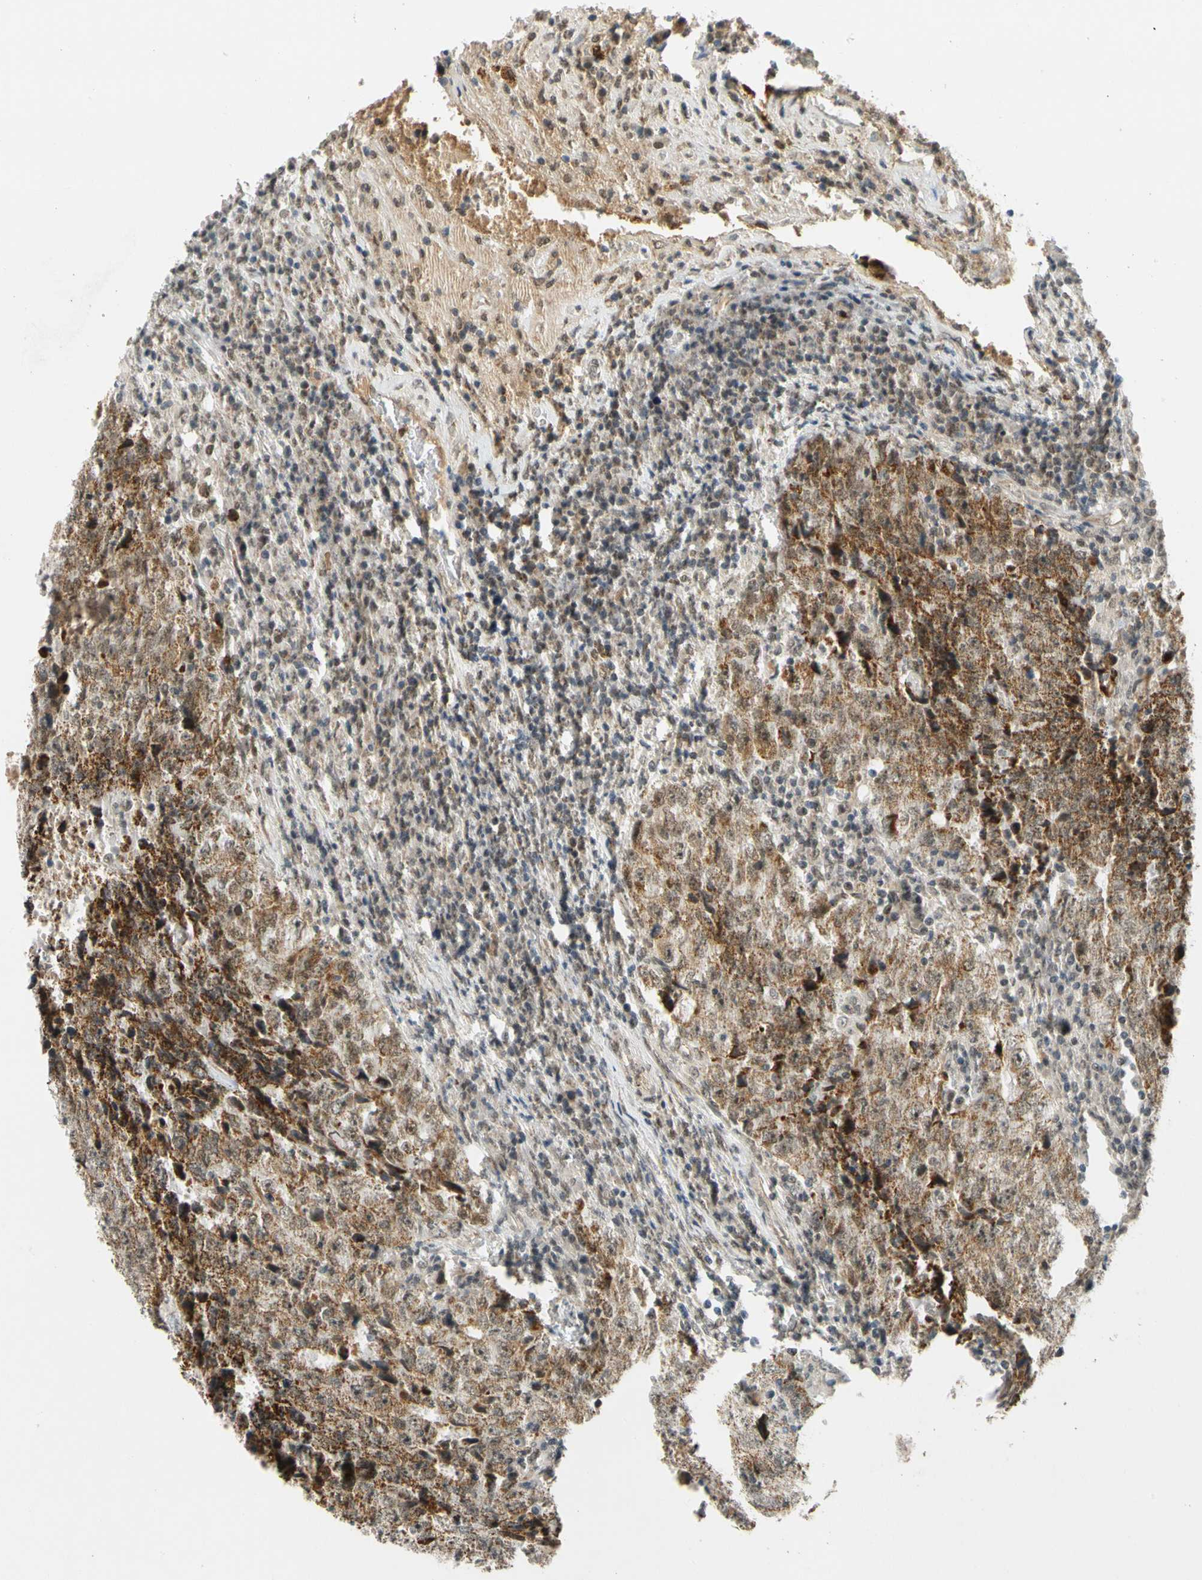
{"staining": {"intensity": "strong", "quantity": ">75%", "location": "cytoplasmic/membranous,nuclear"}, "tissue": "testis cancer", "cell_type": "Tumor cells", "image_type": "cancer", "snomed": [{"axis": "morphology", "description": "Necrosis, NOS"}, {"axis": "morphology", "description": "Carcinoma, Embryonal, NOS"}, {"axis": "topography", "description": "Testis"}], "caption": "Immunohistochemical staining of testis embryonal carcinoma demonstrates strong cytoplasmic/membranous and nuclear protein positivity in about >75% of tumor cells.", "gene": "POGZ", "patient": {"sex": "male", "age": 19}}